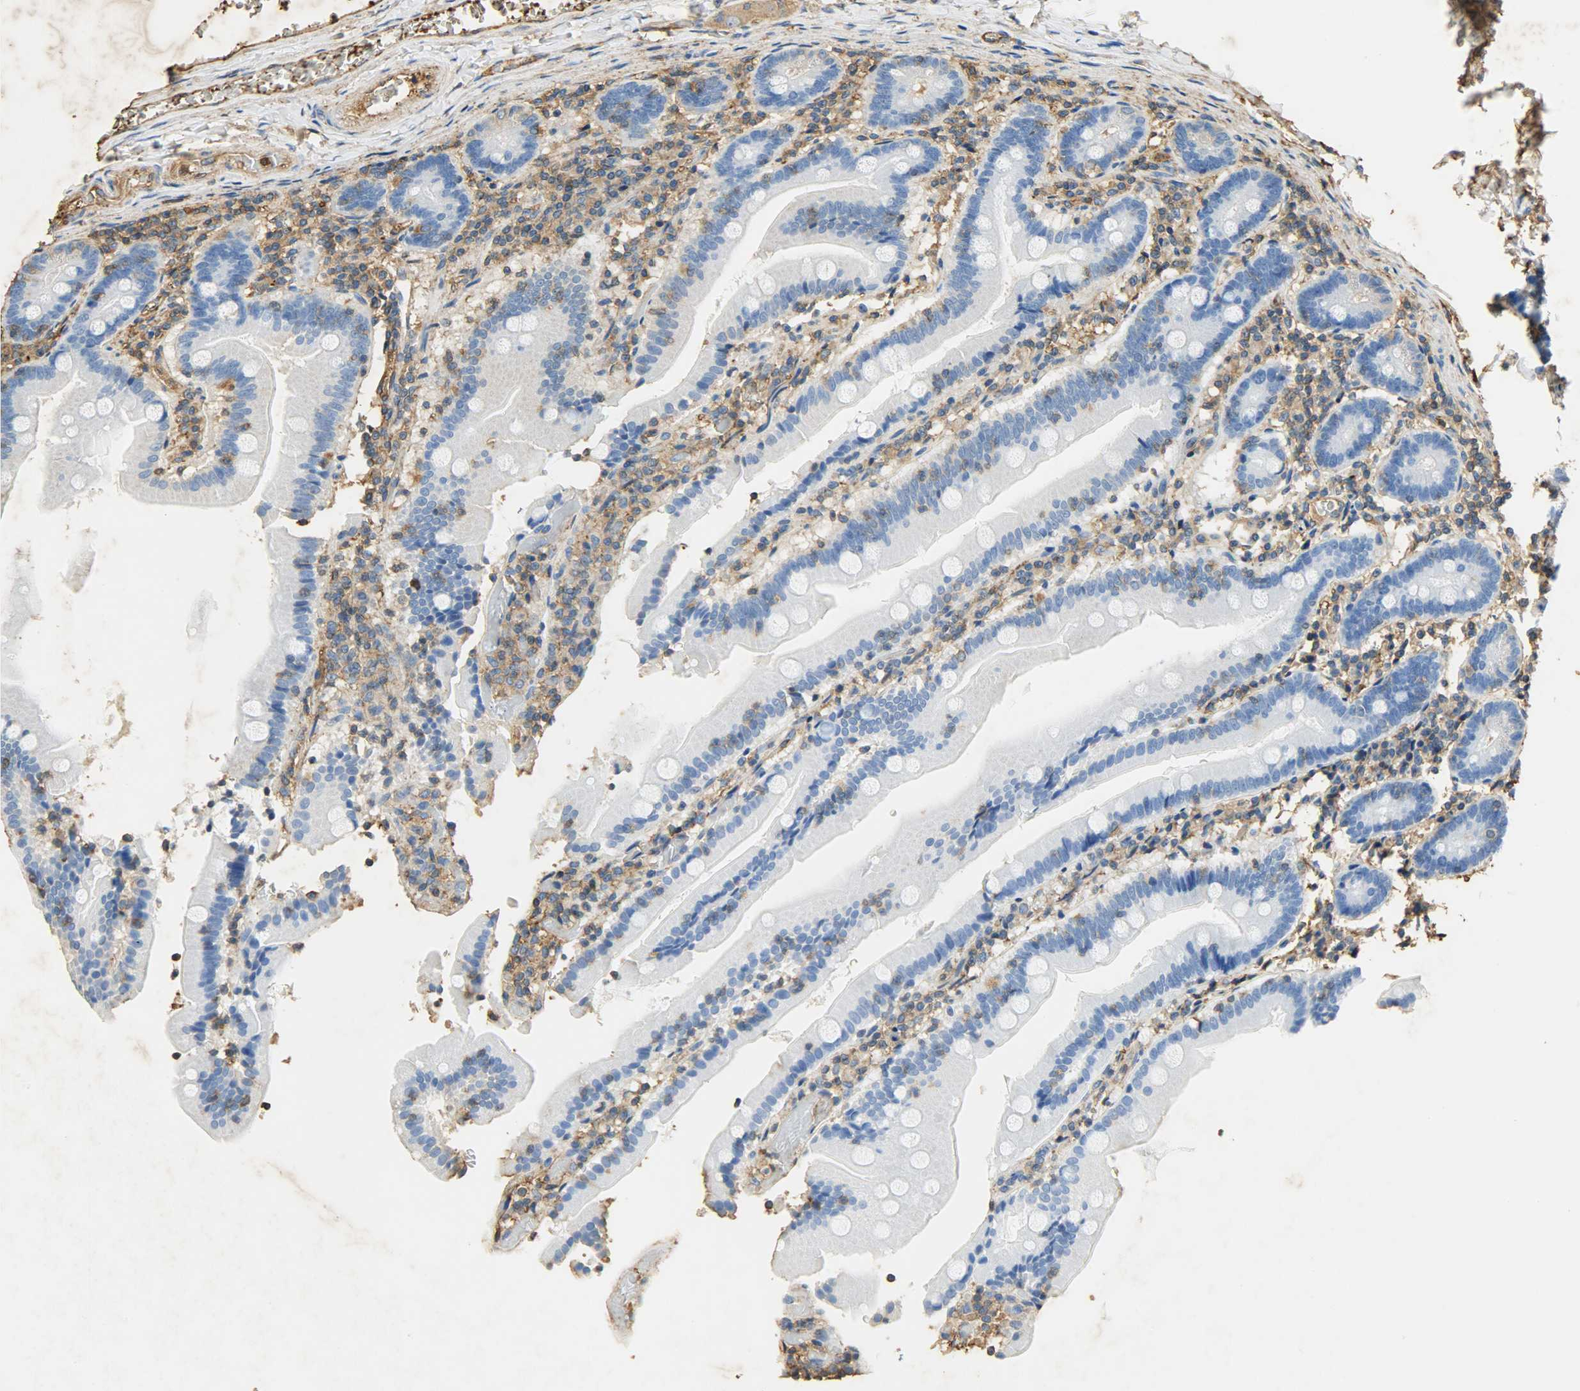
{"staining": {"intensity": "negative", "quantity": "none", "location": "none"}, "tissue": "duodenum", "cell_type": "Glandular cells", "image_type": "normal", "snomed": [{"axis": "morphology", "description": "Normal tissue, NOS"}, {"axis": "topography", "description": "Duodenum"}], "caption": "Glandular cells show no significant protein positivity in benign duodenum.", "gene": "ANXA6", "patient": {"sex": "female", "age": 53}}